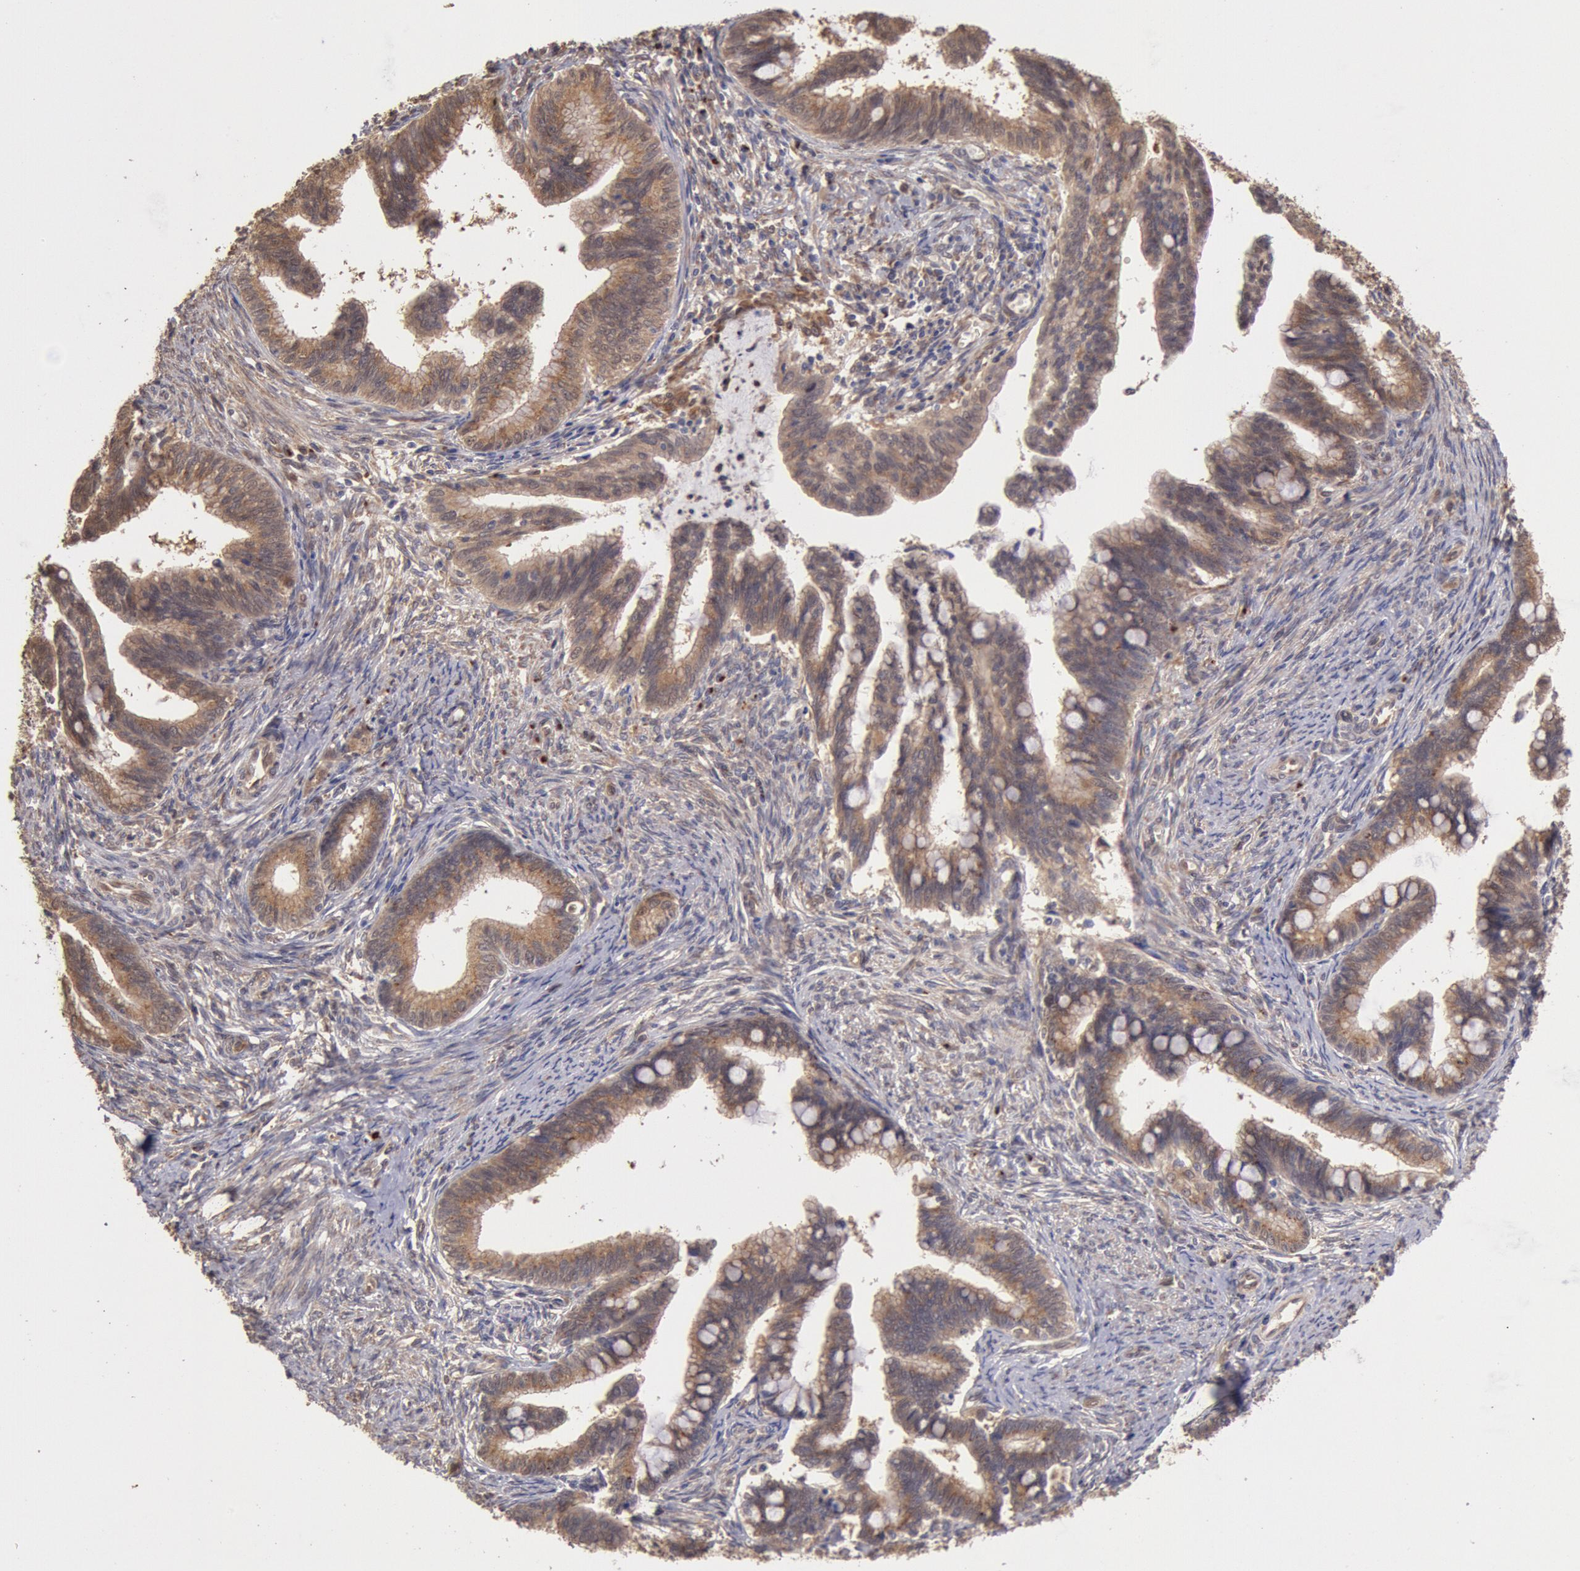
{"staining": {"intensity": "strong", "quantity": ">75%", "location": "cytoplasmic/membranous"}, "tissue": "cervical cancer", "cell_type": "Tumor cells", "image_type": "cancer", "snomed": [{"axis": "morphology", "description": "Adenocarcinoma, NOS"}, {"axis": "topography", "description": "Cervix"}], "caption": "This is an image of immunohistochemistry (IHC) staining of cervical adenocarcinoma, which shows strong expression in the cytoplasmic/membranous of tumor cells.", "gene": "COMT", "patient": {"sex": "female", "age": 36}}